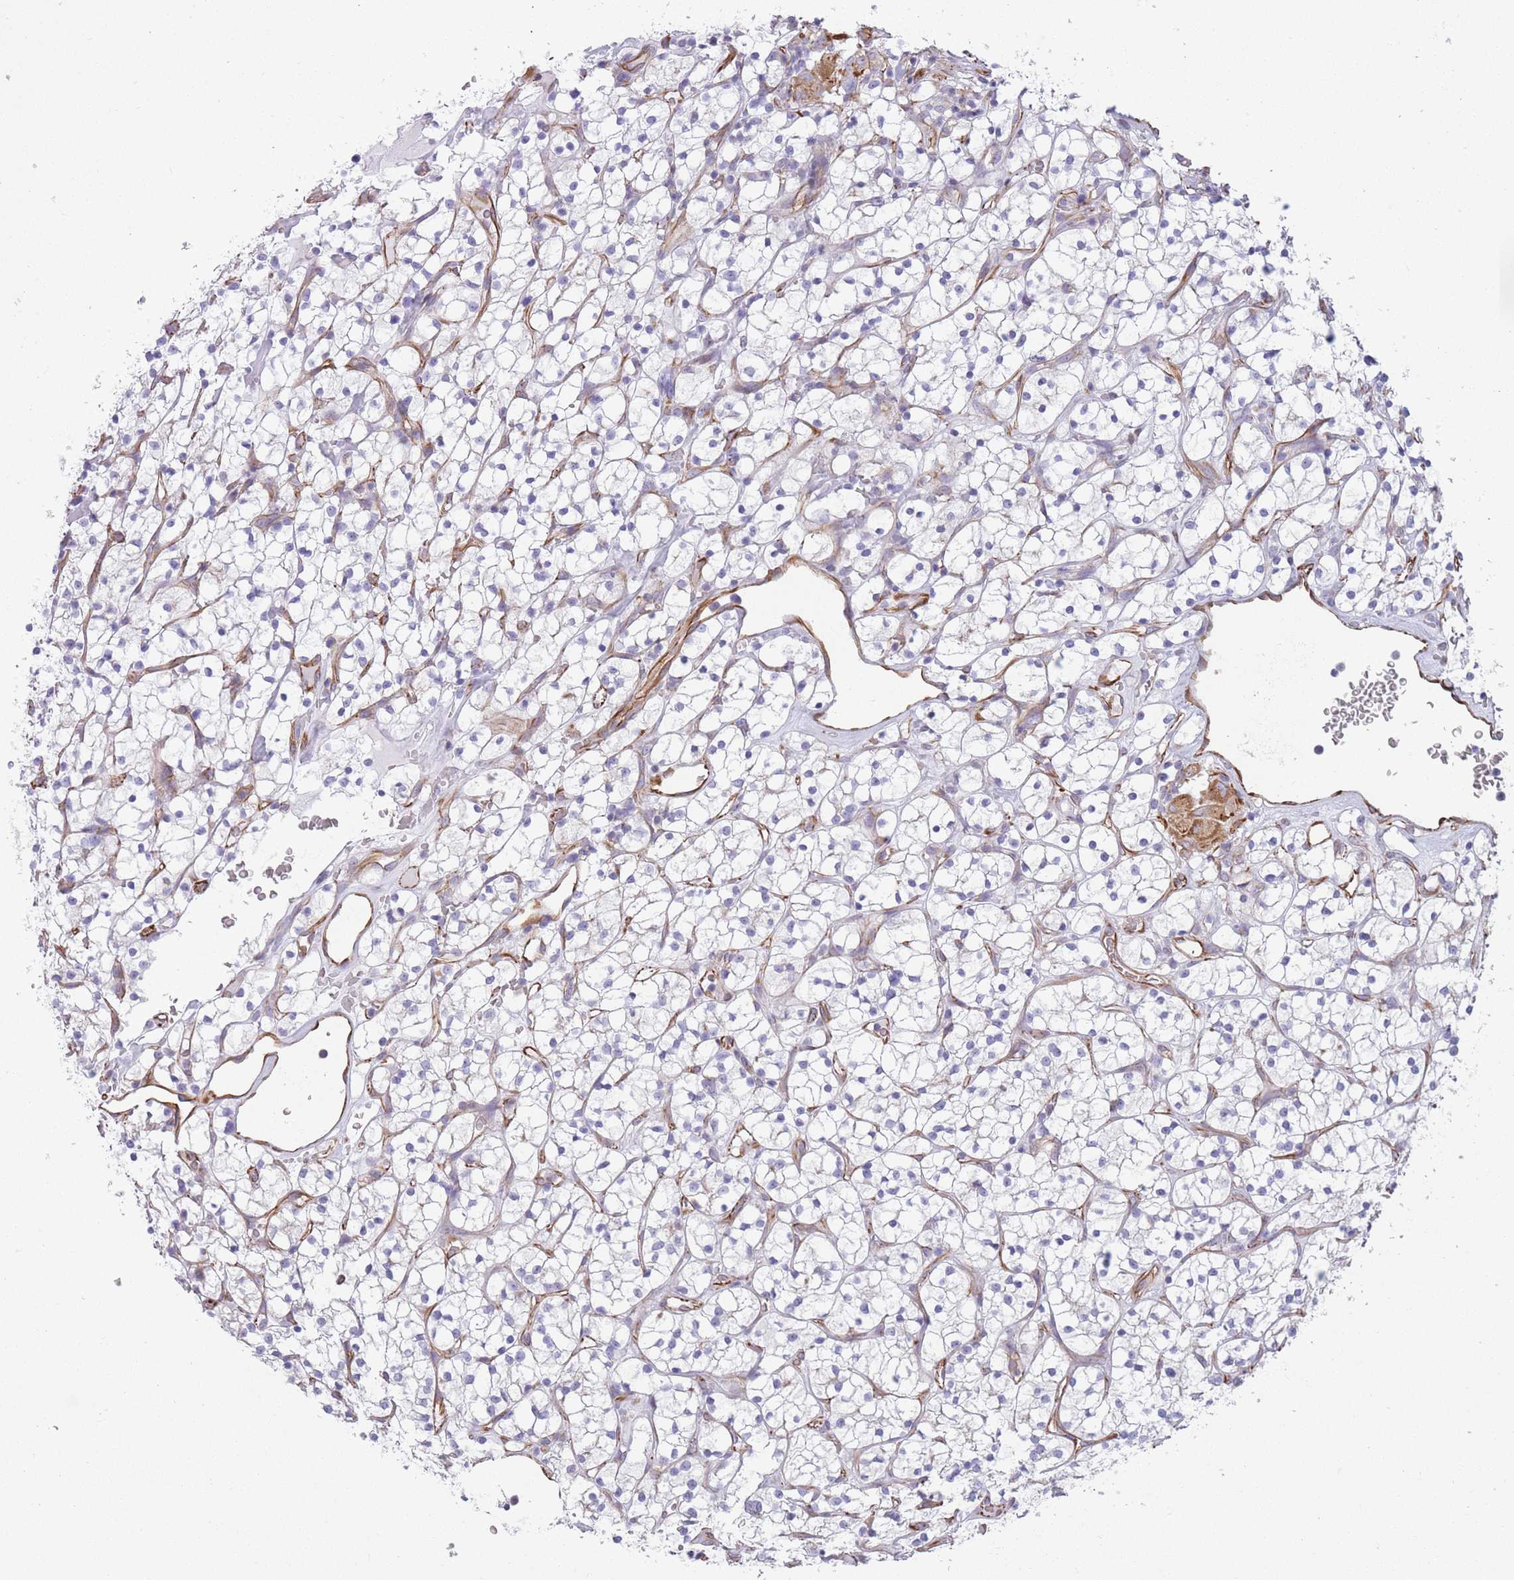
{"staining": {"intensity": "negative", "quantity": "none", "location": "none"}, "tissue": "renal cancer", "cell_type": "Tumor cells", "image_type": "cancer", "snomed": [{"axis": "morphology", "description": "Adenocarcinoma, NOS"}, {"axis": "topography", "description": "Kidney"}], "caption": "A high-resolution micrograph shows IHC staining of renal adenocarcinoma, which demonstrates no significant positivity in tumor cells.", "gene": "PTCD1", "patient": {"sex": "female", "age": 64}}